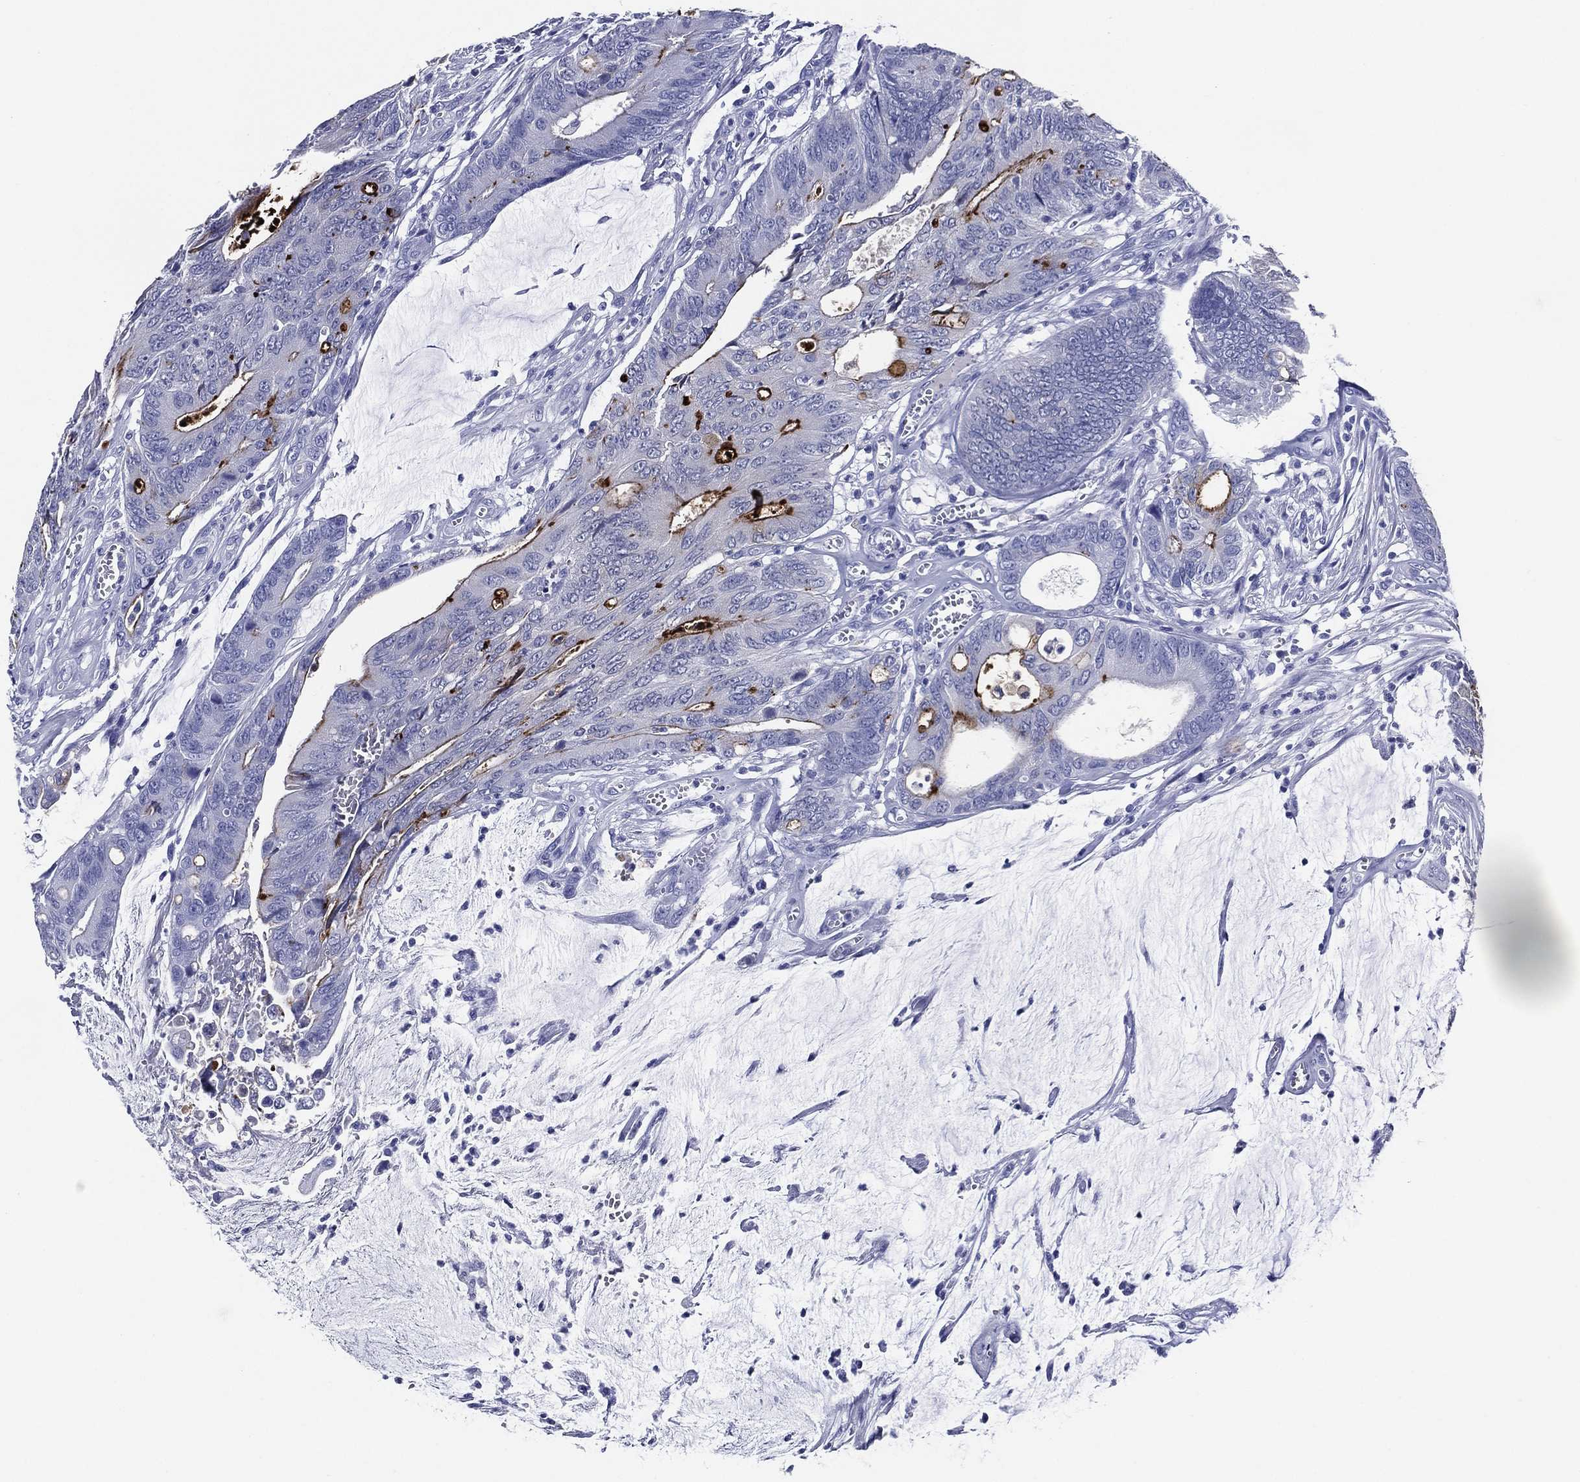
{"staining": {"intensity": "strong", "quantity": "<25%", "location": "cytoplasmic/membranous"}, "tissue": "colorectal cancer", "cell_type": "Tumor cells", "image_type": "cancer", "snomed": [{"axis": "morphology", "description": "Normal tissue, NOS"}, {"axis": "morphology", "description": "Adenocarcinoma, NOS"}, {"axis": "topography", "description": "Colon"}], "caption": "Colorectal adenocarcinoma stained with IHC displays strong cytoplasmic/membranous staining in about <25% of tumor cells.", "gene": "ACE2", "patient": {"sex": "male", "age": 65}}